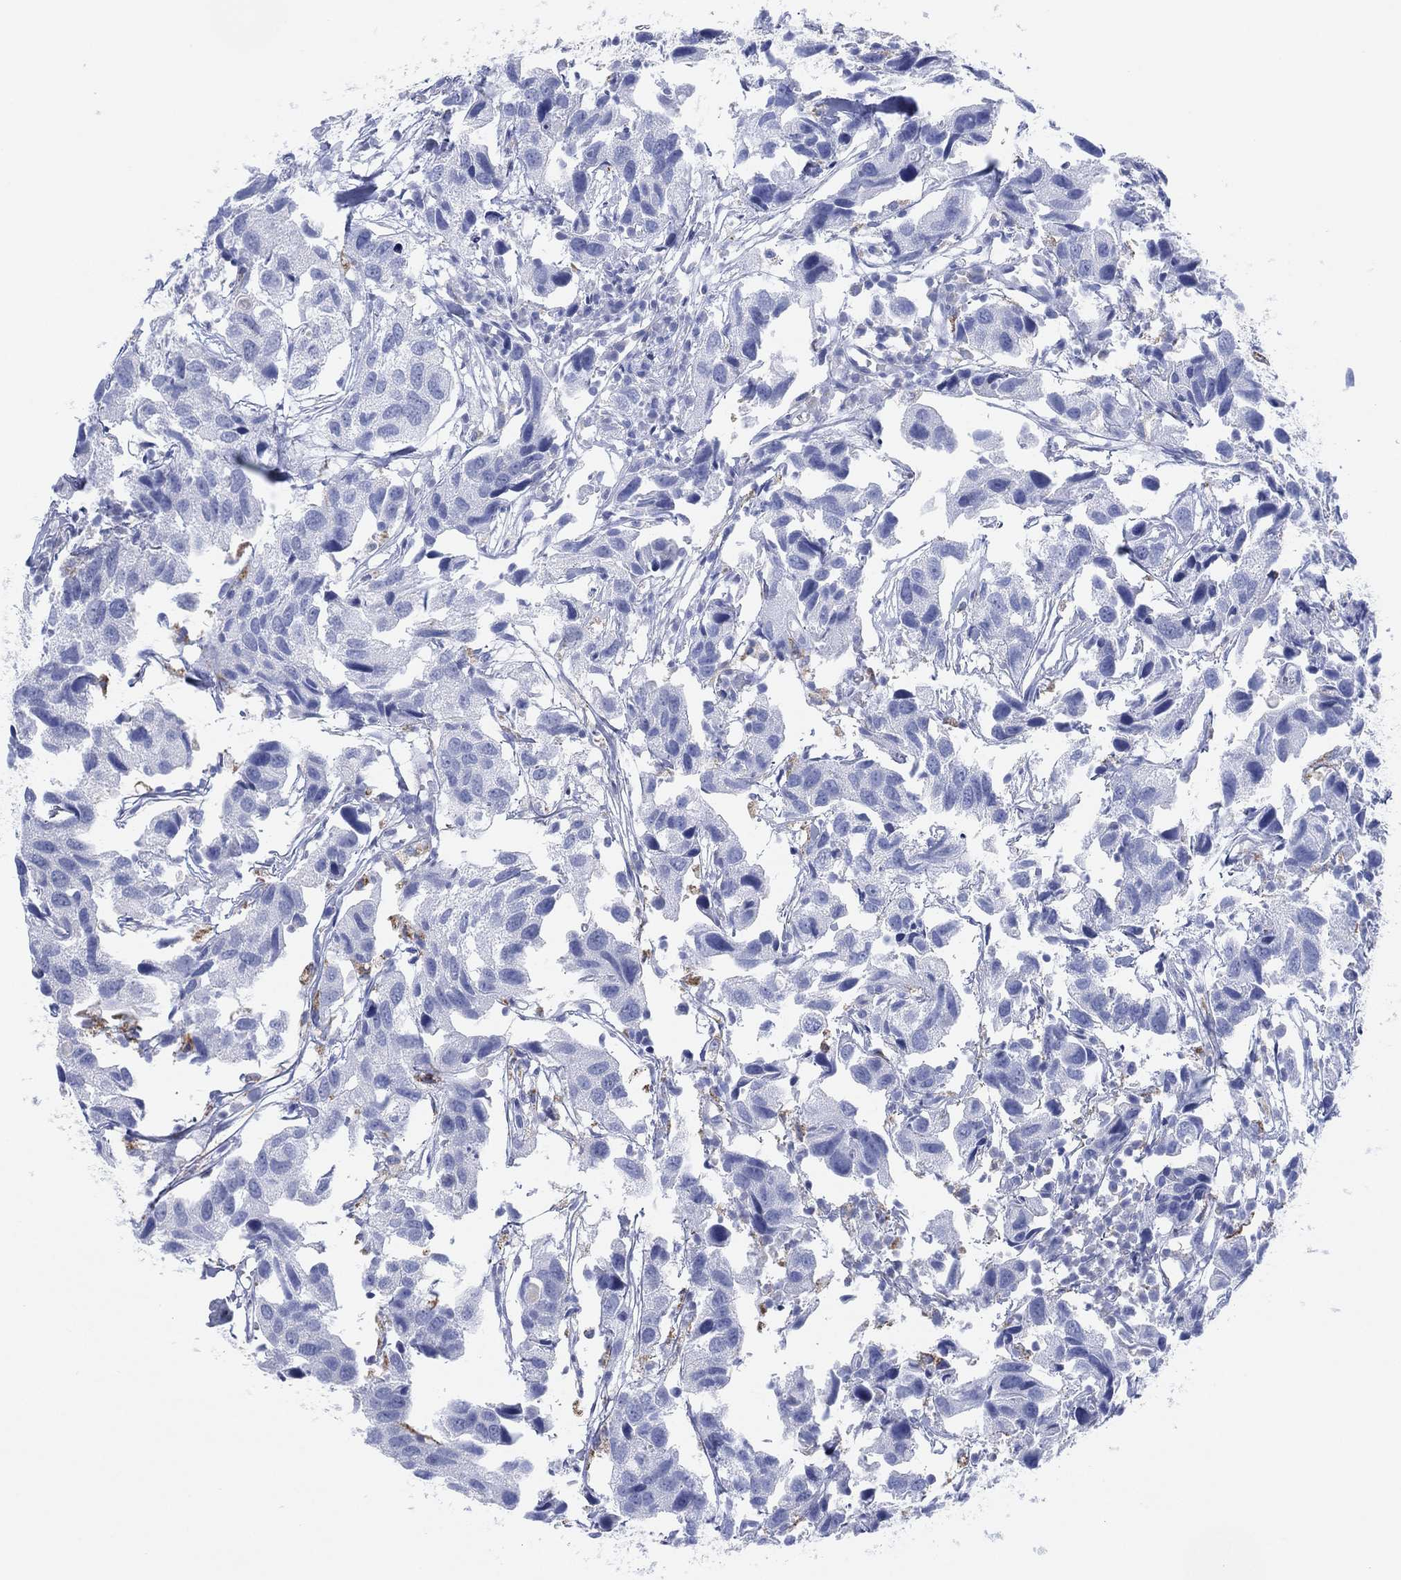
{"staining": {"intensity": "negative", "quantity": "none", "location": "none"}, "tissue": "urothelial cancer", "cell_type": "Tumor cells", "image_type": "cancer", "snomed": [{"axis": "morphology", "description": "Urothelial carcinoma, High grade"}, {"axis": "topography", "description": "Urinary bladder"}], "caption": "IHC micrograph of human high-grade urothelial carcinoma stained for a protein (brown), which displays no positivity in tumor cells.", "gene": "CFTR", "patient": {"sex": "male", "age": 79}}